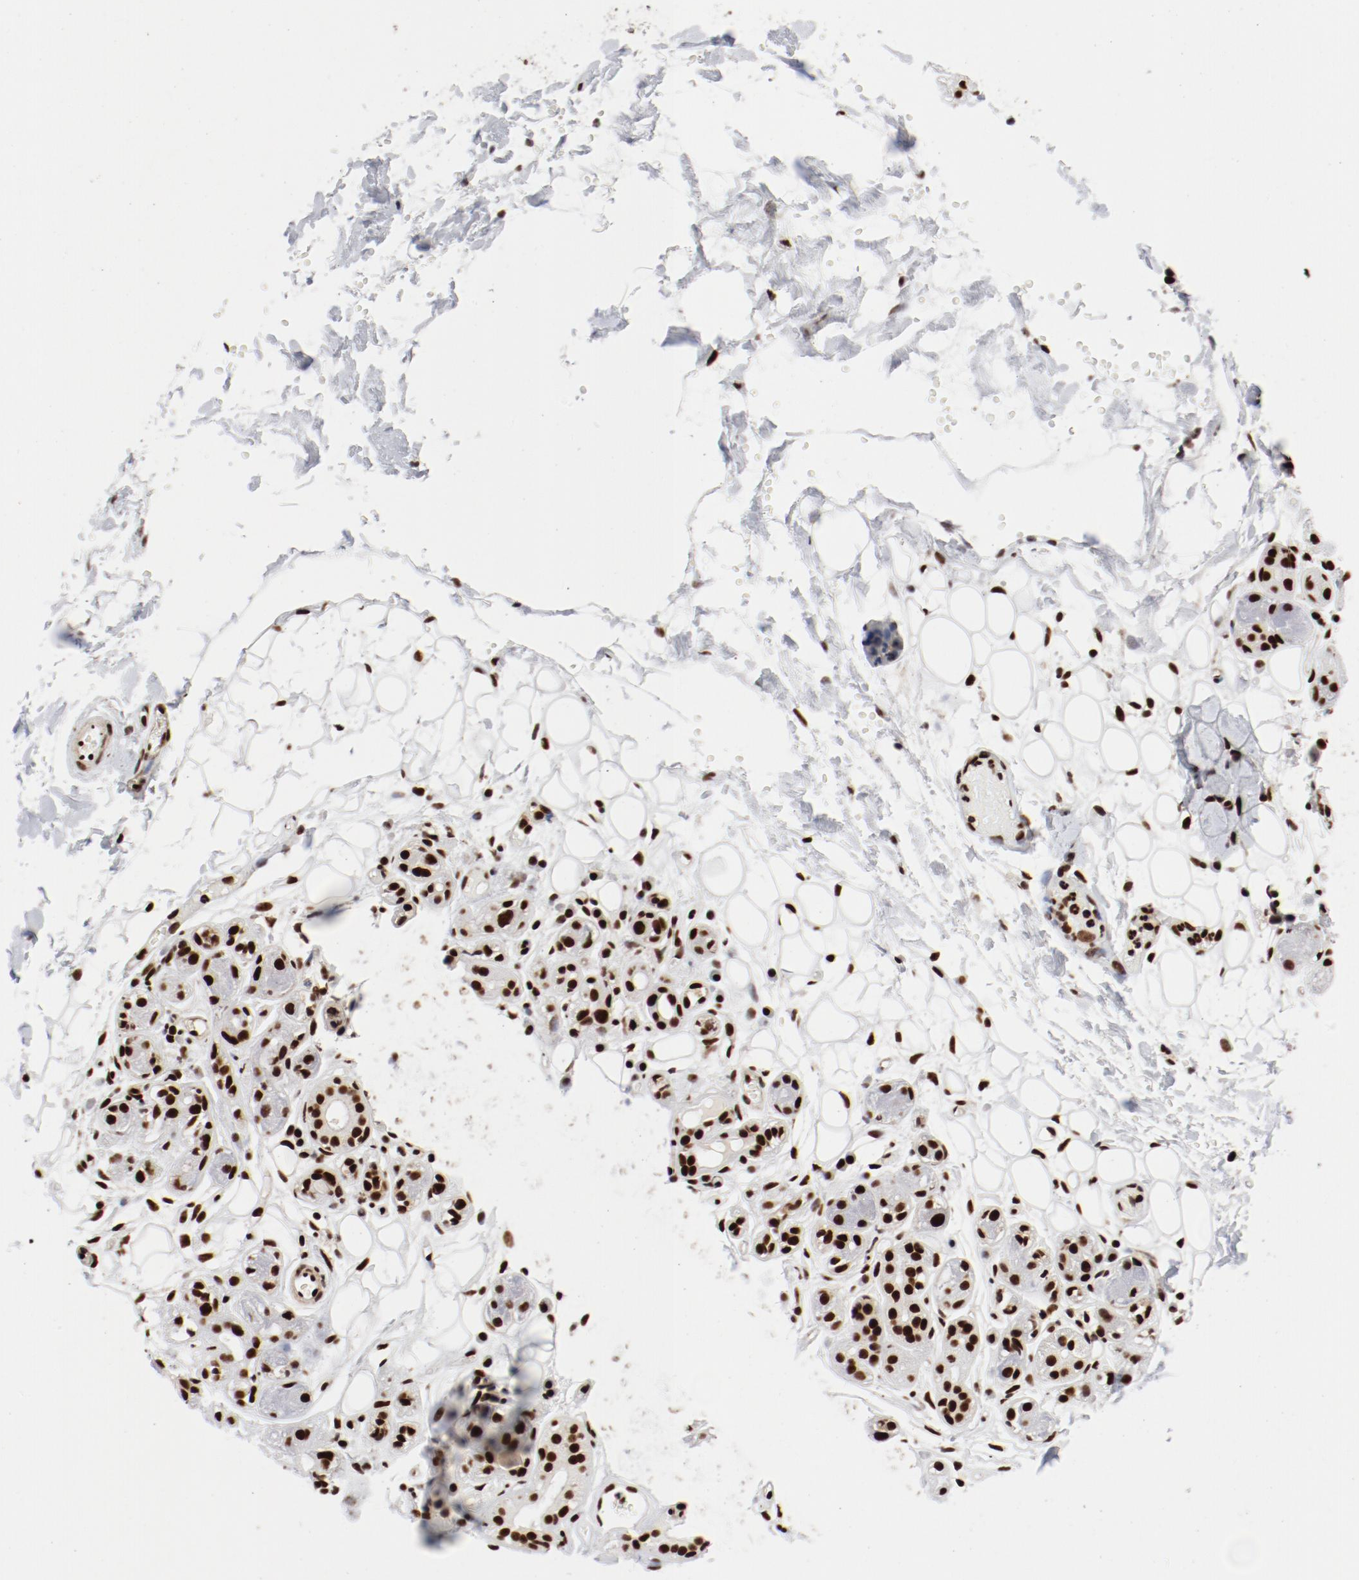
{"staining": {"intensity": "strong", "quantity": ">75%", "location": "nuclear"}, "tissue": "salivary gland", "cell_type": "Glandular cells", "image_type": "normal", "snomed": [{"axis": "morphology", "description": "Normal tissue, NOS"}, {"axis": "topography", "description": "Salivary gland"}], "caption": "Immunohistochemistry photomicrograph of normal human salivary gland stained for a protein (brown), which displays high levels of strong nuclear positivity in about >75% of glandular cells.", "gene": "NFYB", "patient": {"sex": "male", "age": 54}}